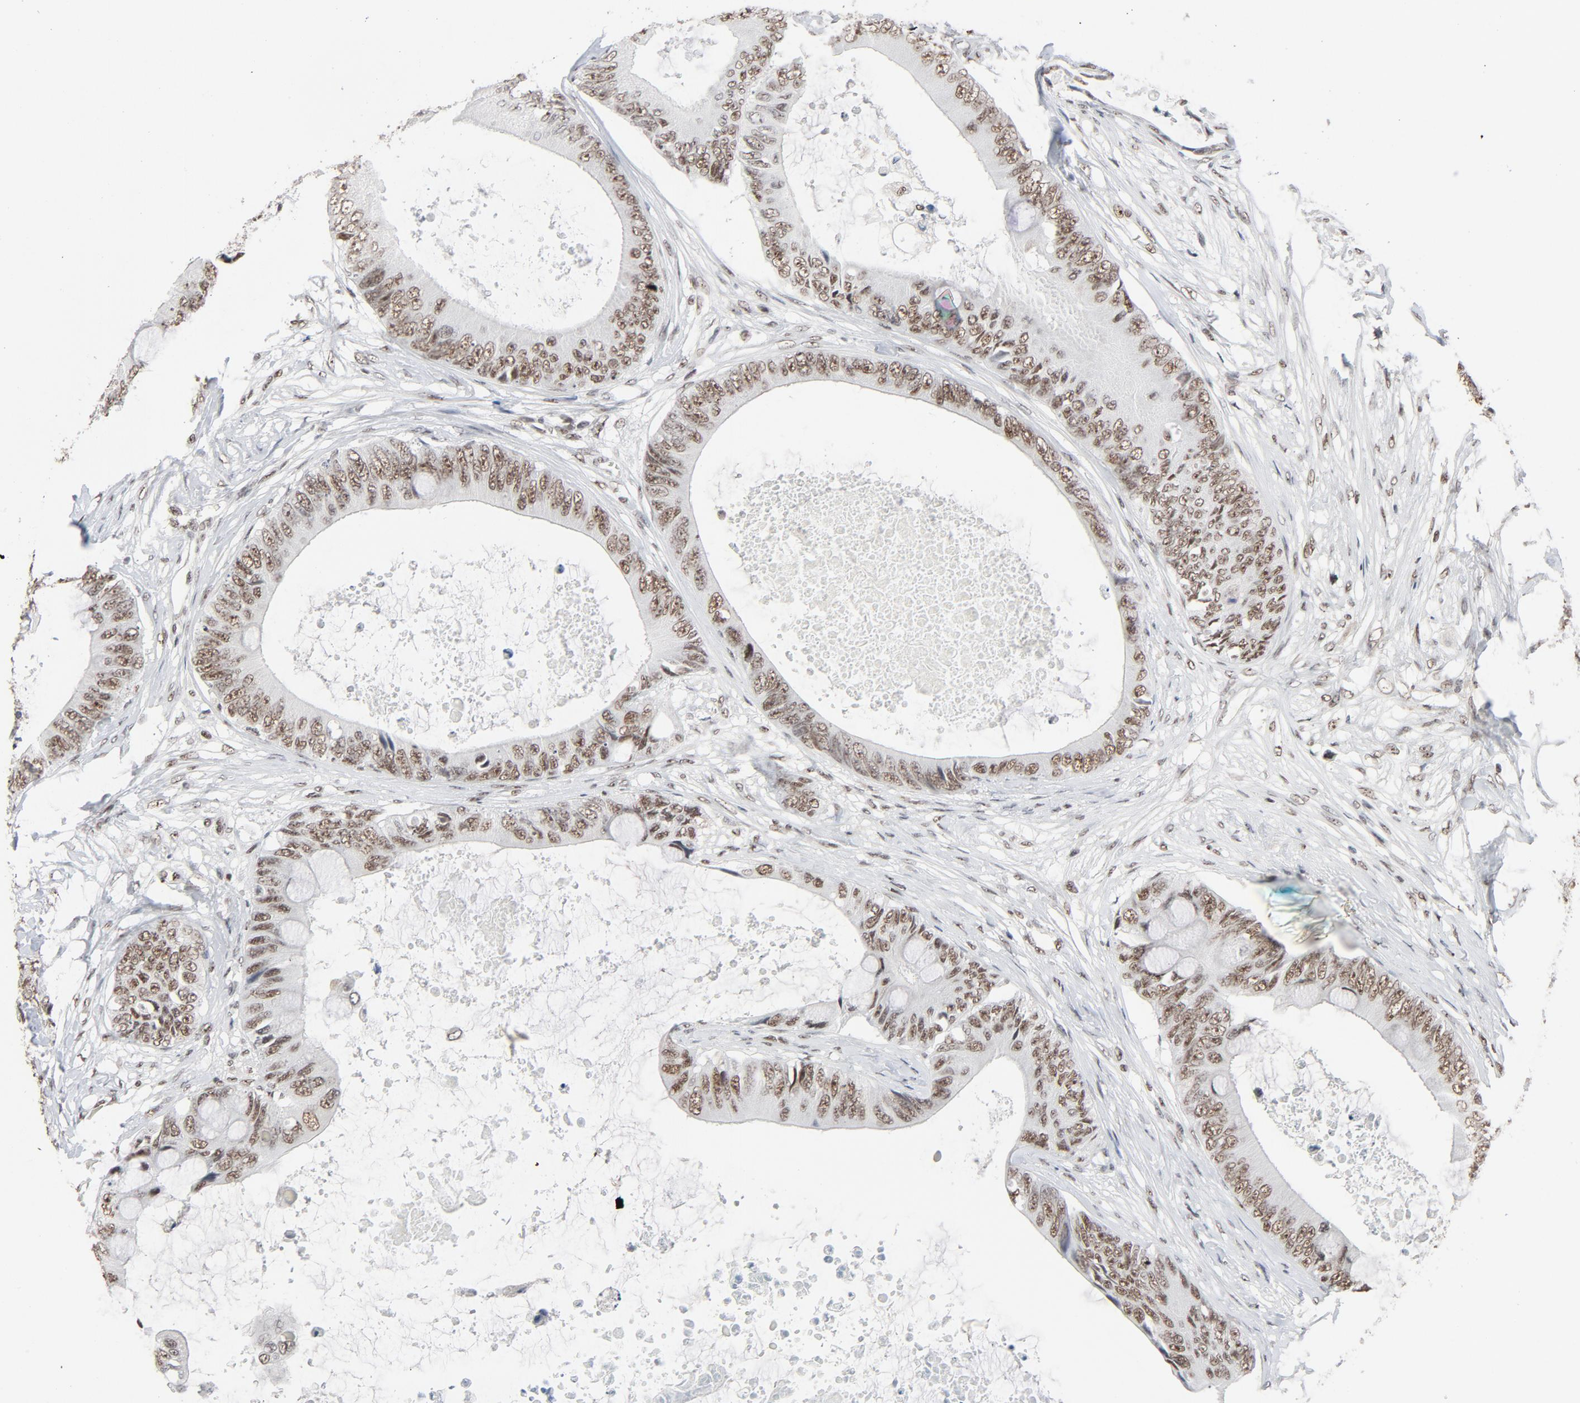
{"staining": {"intensity": "moderate", "quantity": "25%-75%", "location": "nuclear"}, "tissue": "colorectal cancer", "cell_type": "Tumor cells", "image_type": "cancer", "snomed": [{"axis": "morphology", "description": "Normal tissue, NOS"}, {"axis": "morphology", "description": "Adenocarcinoma, NOS"}, {"axis": "topography", "description": "Rectum"}, {"axis": "topography", "description": "Peripheral nerve tissue"}], "caption": "Immunohistochemistry (IHC) staining of colorectal adenocarcinoma, which exhibits medium levels of moderate nuclear positivity in approximately 25%-75% of tumor cells indicating moderate nuclear protein expression. The staining was performed using DAB (brown) for protein detection and nuclei were counterstained in hematoxylin (blue).", "gene": "MRE11", "patient": {"sex": "female", "age": 77}}